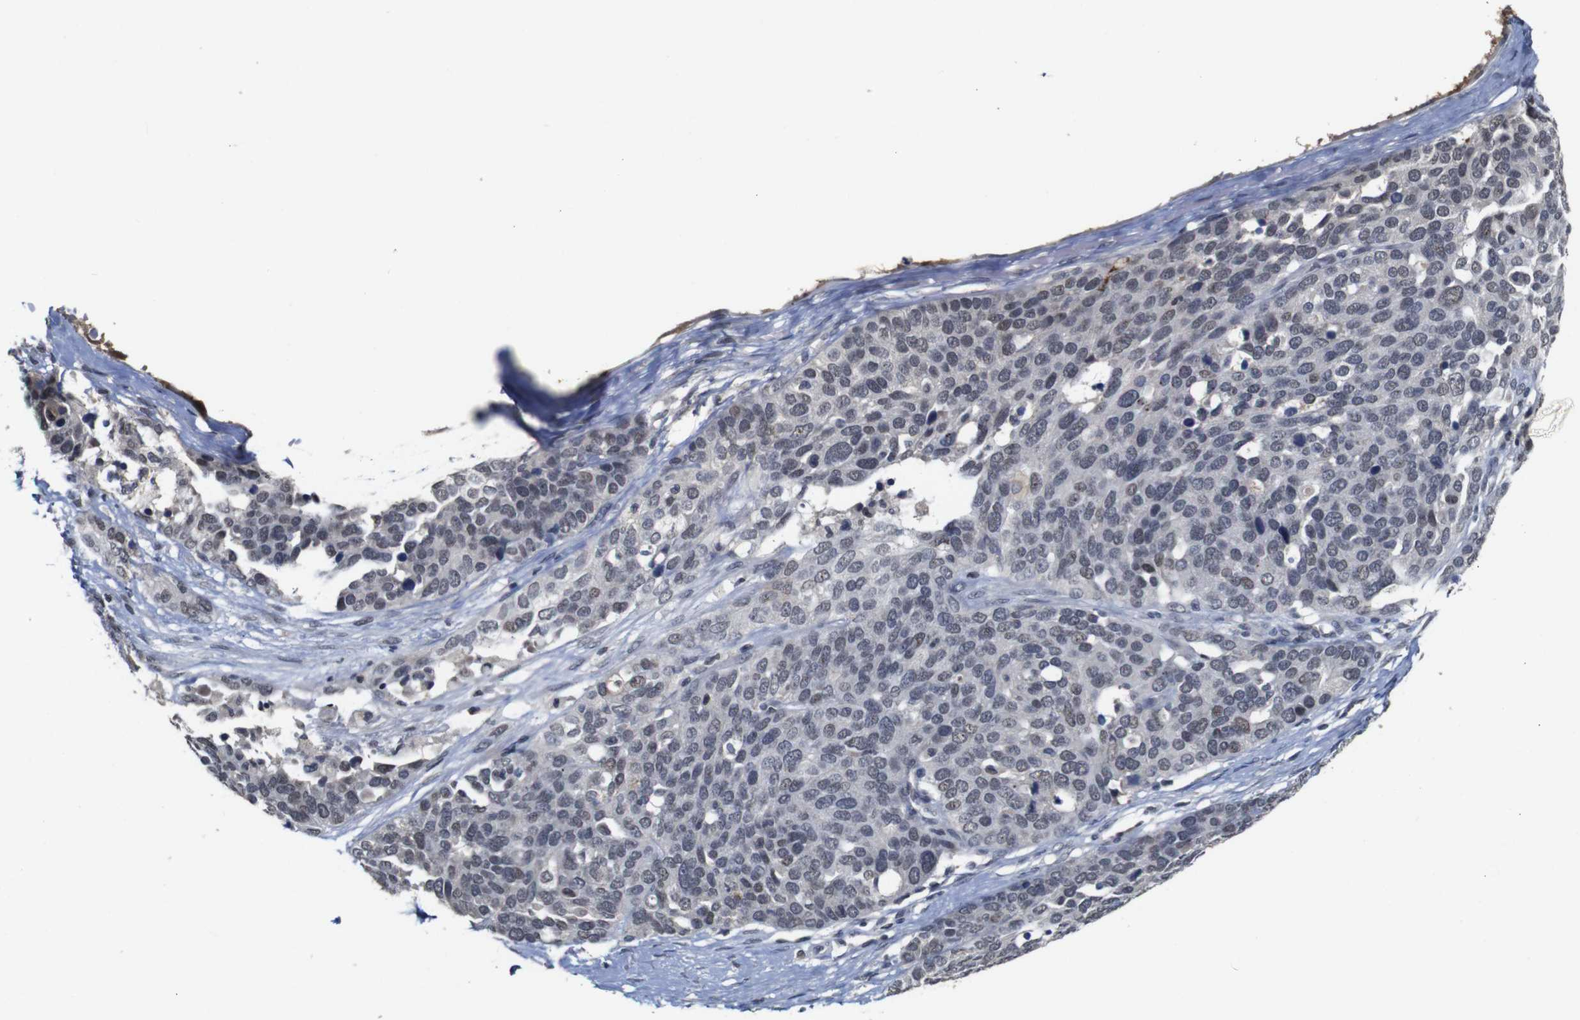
{"staining": {"intensity": "weak", "quantity": "<25%", "location": "nuclear"}, "tissue": "ovarian cancer", "cell_type": "Tumor cells", "image_type": "cancer", "snomed": [{"axis": "morphology", "description": "Cystadenocarcinoma, serous, NOS"}, {"axis": "topography", "description": "Ovary"}], "caption": "DAB immunohistochemical staining of ovarian cancer reveals no significant staining in tumor cells.", "gene": "NTRK3", "patient": {"sex": "female", "age": 44}}